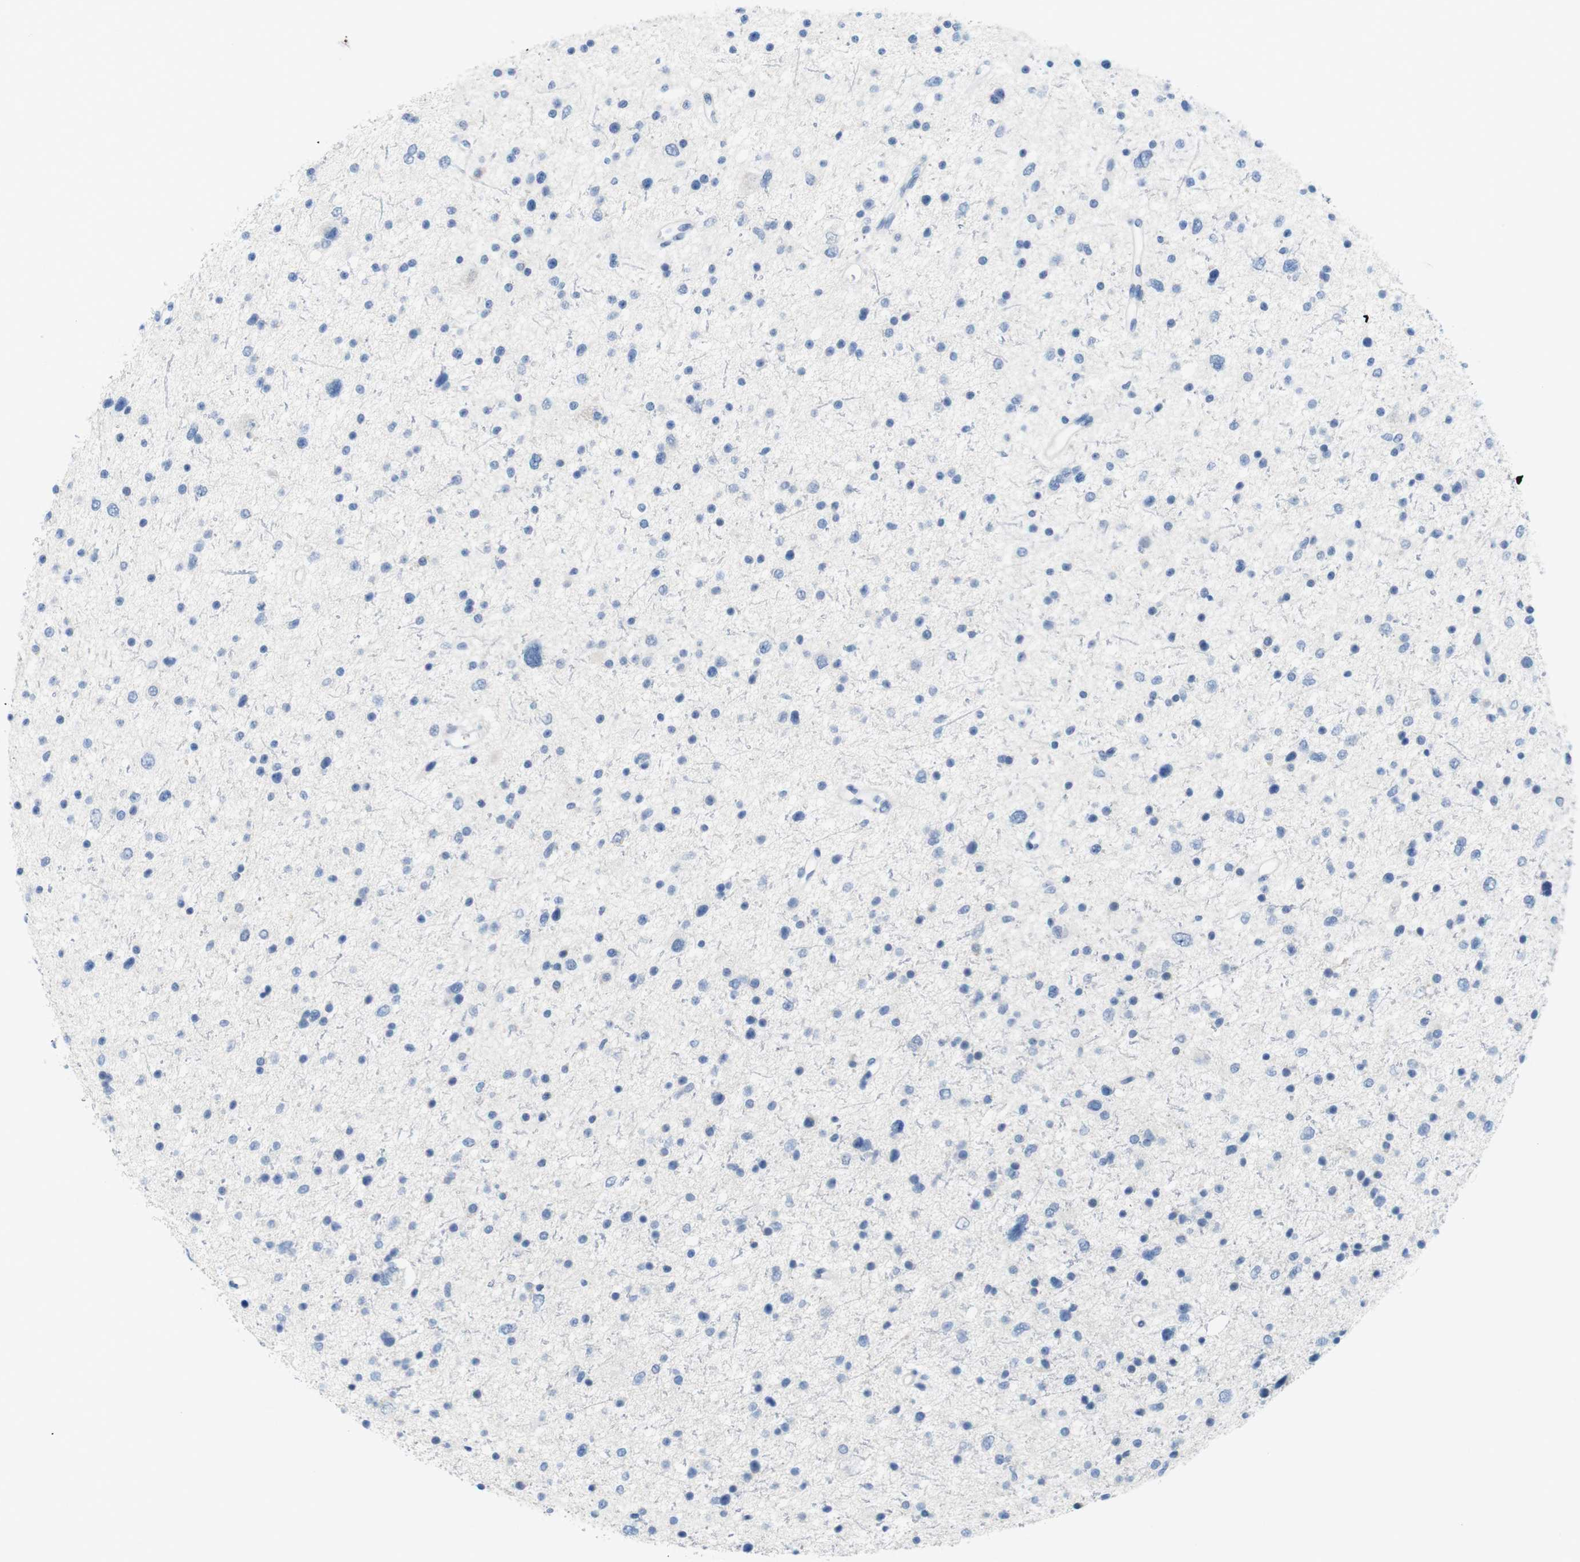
{"staining": {"intensity": "negative", "quantity": "none", "location": "none"}, "tissue": "glioma", "cell_type": "Tumor cells", "image_type": "cancer", "snomed": [{"axis": "morphology", "description": "Glioma, malignant, Low grade"}, {"axis": "topography", "description": "Brain"}], "caption": "Tumor cells show no significant positivity in malignant glioma (low-grade).", "gene": "OPN1SW", "patient": {"sex": "female", "age": 37}}